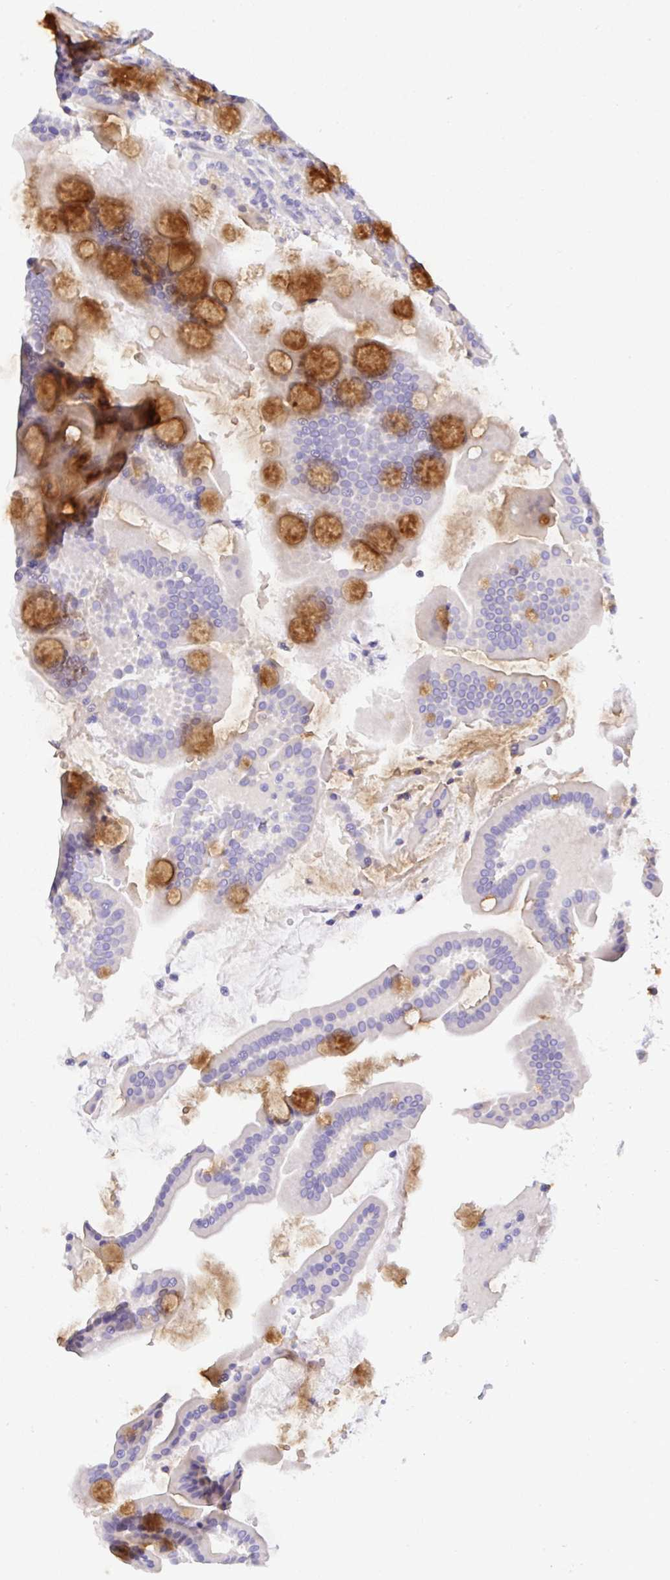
{"staining": {"intensity": "strong", "quantity": "<25%", "location": "cytoplasmic/membranous"}, "tissue": "duodenum", "cell_type": "Glandular cells", "image_type": "normal", "snomed": [{"axis": "morphology", "description": "Normal tissue, NOS"}, {"axis": "topography", "description": "Duodenum"}], "caption": "This micrograph demonstrates IHC staining of unremarkable duodenum, with medium strong cytoplasmic/membranous expression in approximately <25% of glandular cells.", "gene": "SERPINE3", "patient": {"sex": "male", "age": 55}}